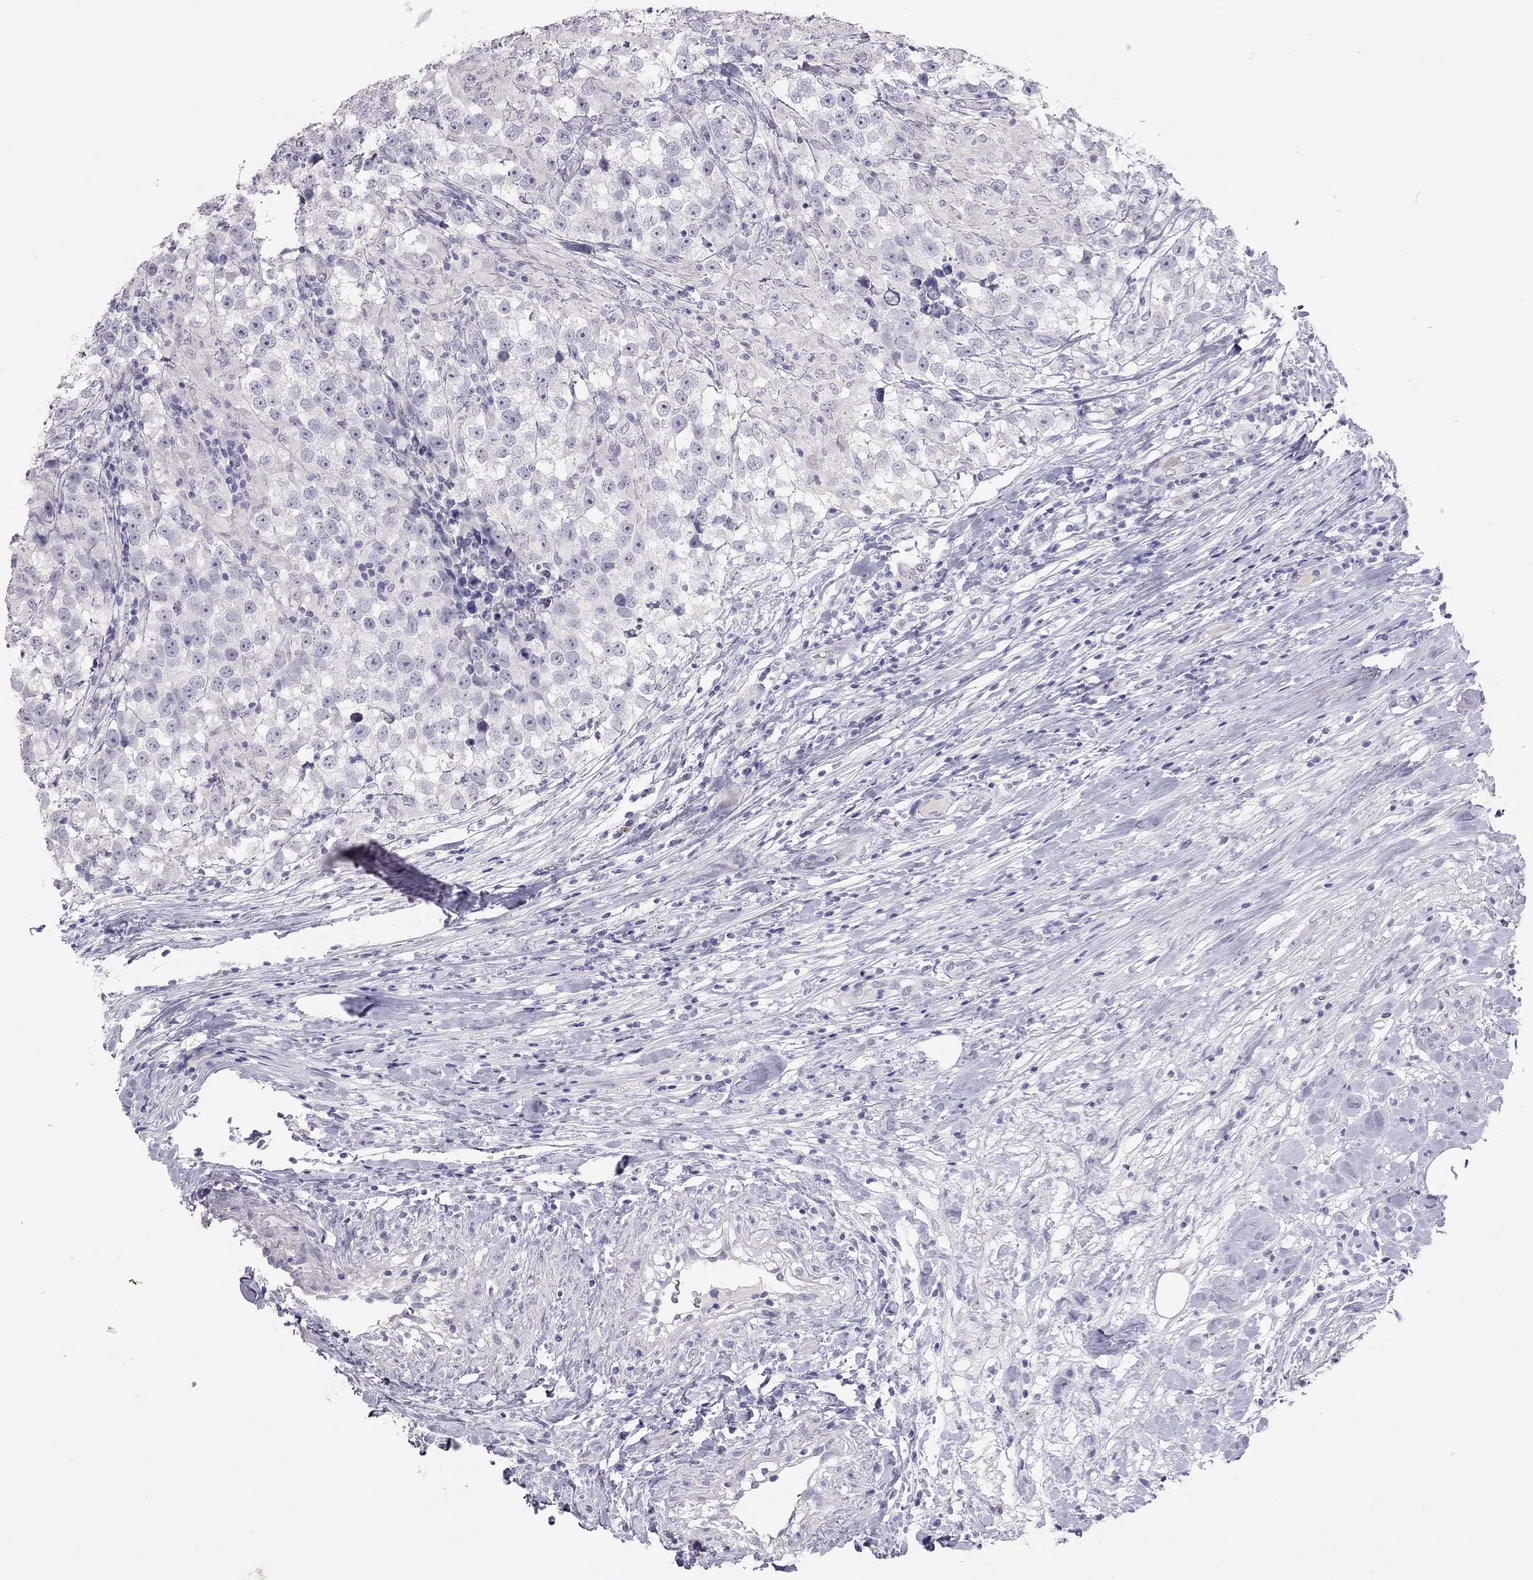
{"staining": {"intensity": "negative", "quantity": "none", "location": "none"}, "tissue": "testis cancer", "cell_type": "Tumor cells", "image_type": "cancer", "snomed": [{"axis": "morphology", "description": "Seminoma, NOS"}, {"axis": "topography", "description": "Testis"}], "caption": "Tumor cells show no significant protein positivity in testis cancer (seminoma).", "gene": "MUC16", "patient": {"sex": "male", "age": 46}}